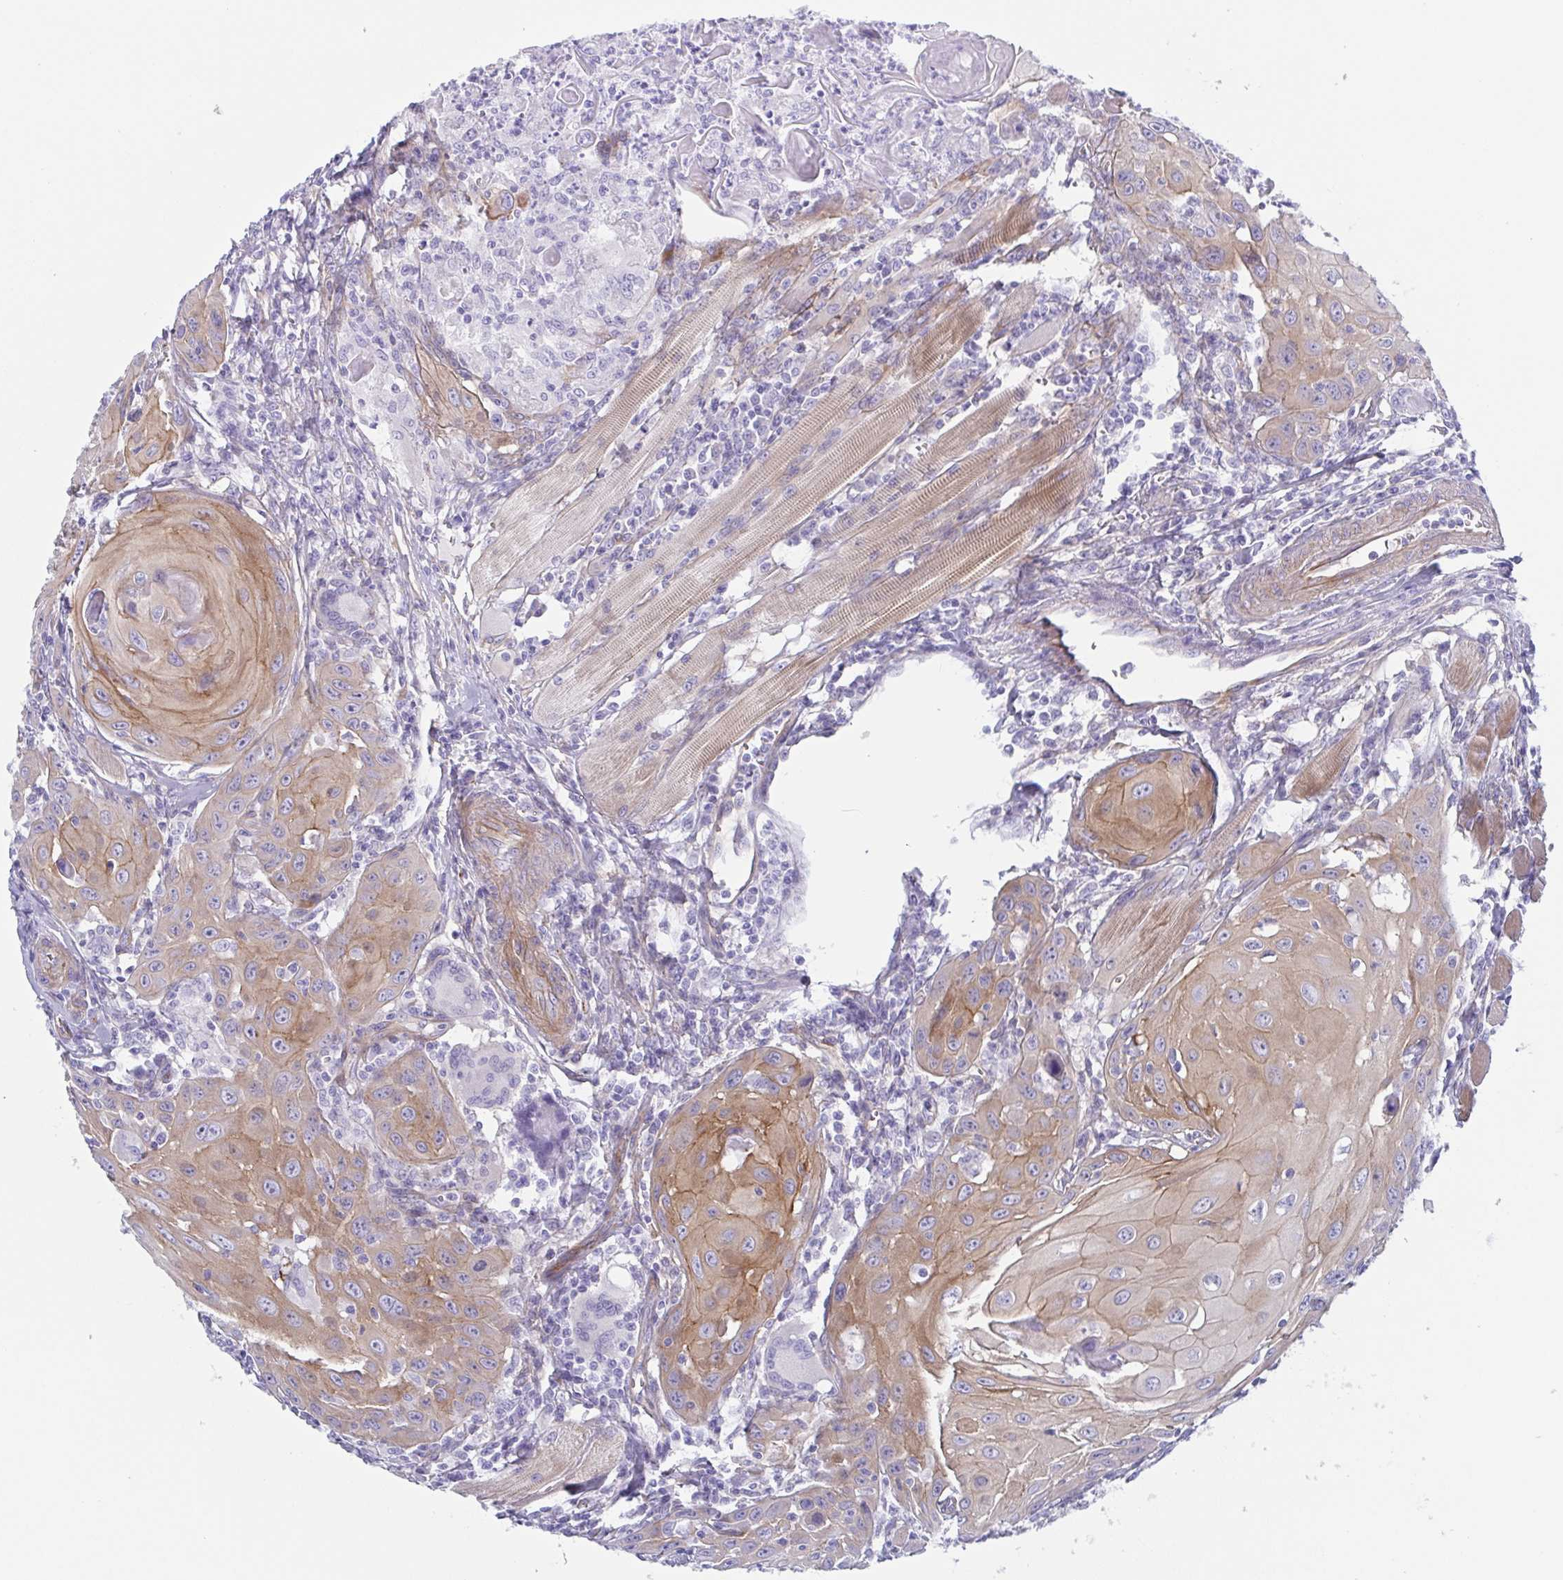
{"staining": {"intensity": "moderate", "quantity": ">75%", "location": "cytoplasmic/membranous"}, "tissue": "head and neck cancer", "cell_type": "Tumor cells", "image_type": "cancer", "snomed": [{"axis": "morphology", "description": "Squamous cell carcinoma, NOS"}, {"axis": "topography", "description": "Head-Neck"}], "caption": "IHC micrograph of neoplastic tissue: human head and neck squamous cell carcinoma stained using immunohistochemistry displays medium levels of moderate protein expression localized specifically in the cytoplasmic/membranous of tumor cells, appearing as a cytoplasmic/membranous brown color.", "gene": "DYNC1I1", "patient": {"sex": "female", "age": 80}}